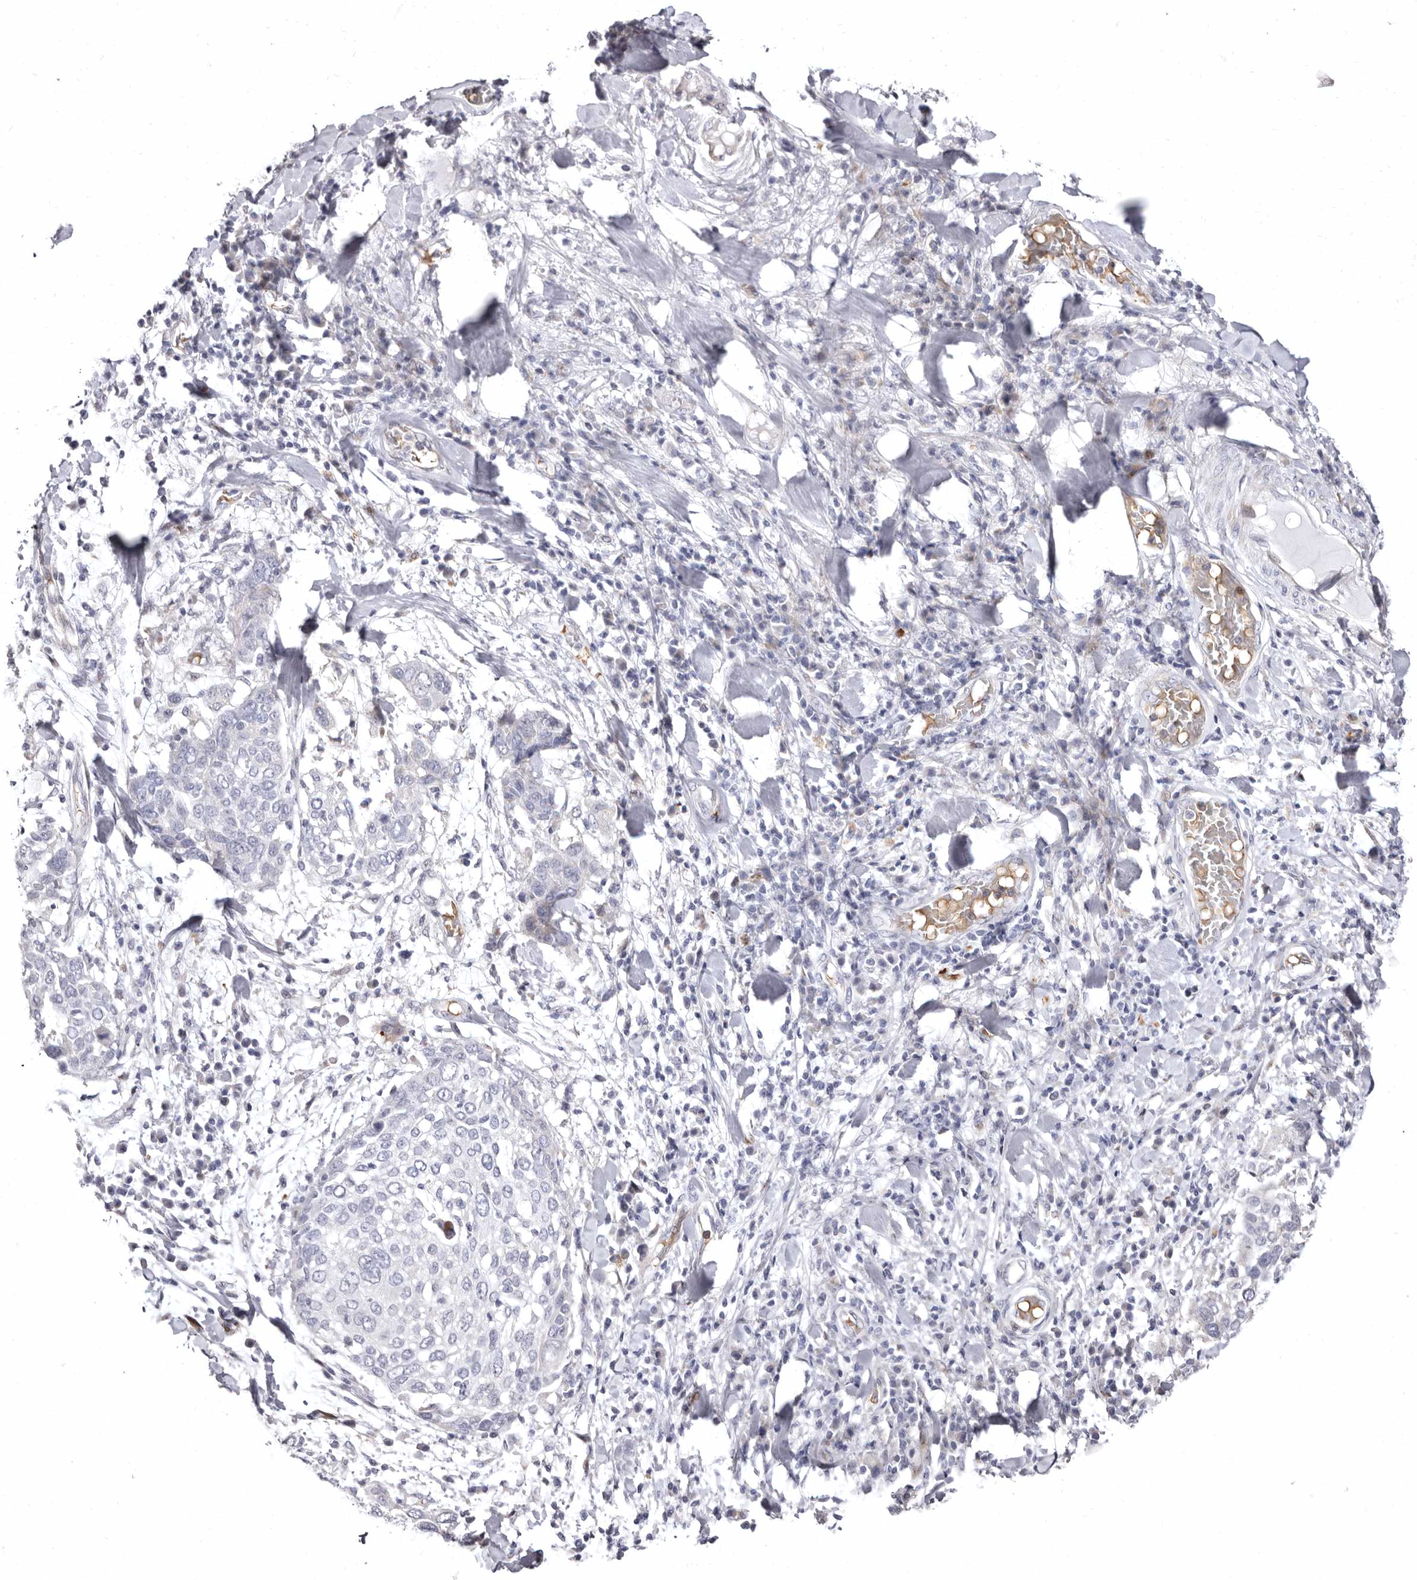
{"staining": {"intensity": "negative", "quantity": "none", "location": "none"}, "tissue": "lung cancer", "cell_type": "Tumor cells", "image_type": "cancer", "snomed": [{"axis": "morphology", "description": "Squamous cell carcinoma, NOS"}, {"axis": "topography", "description": "Lung"}], "caption": "A histopathology image of lung squamous cell carcinoma stained for a protein demonstrates no brown staining in tumor cells.", "gene": "AIDA", "patient": {"sex": "male", "age": 65}}